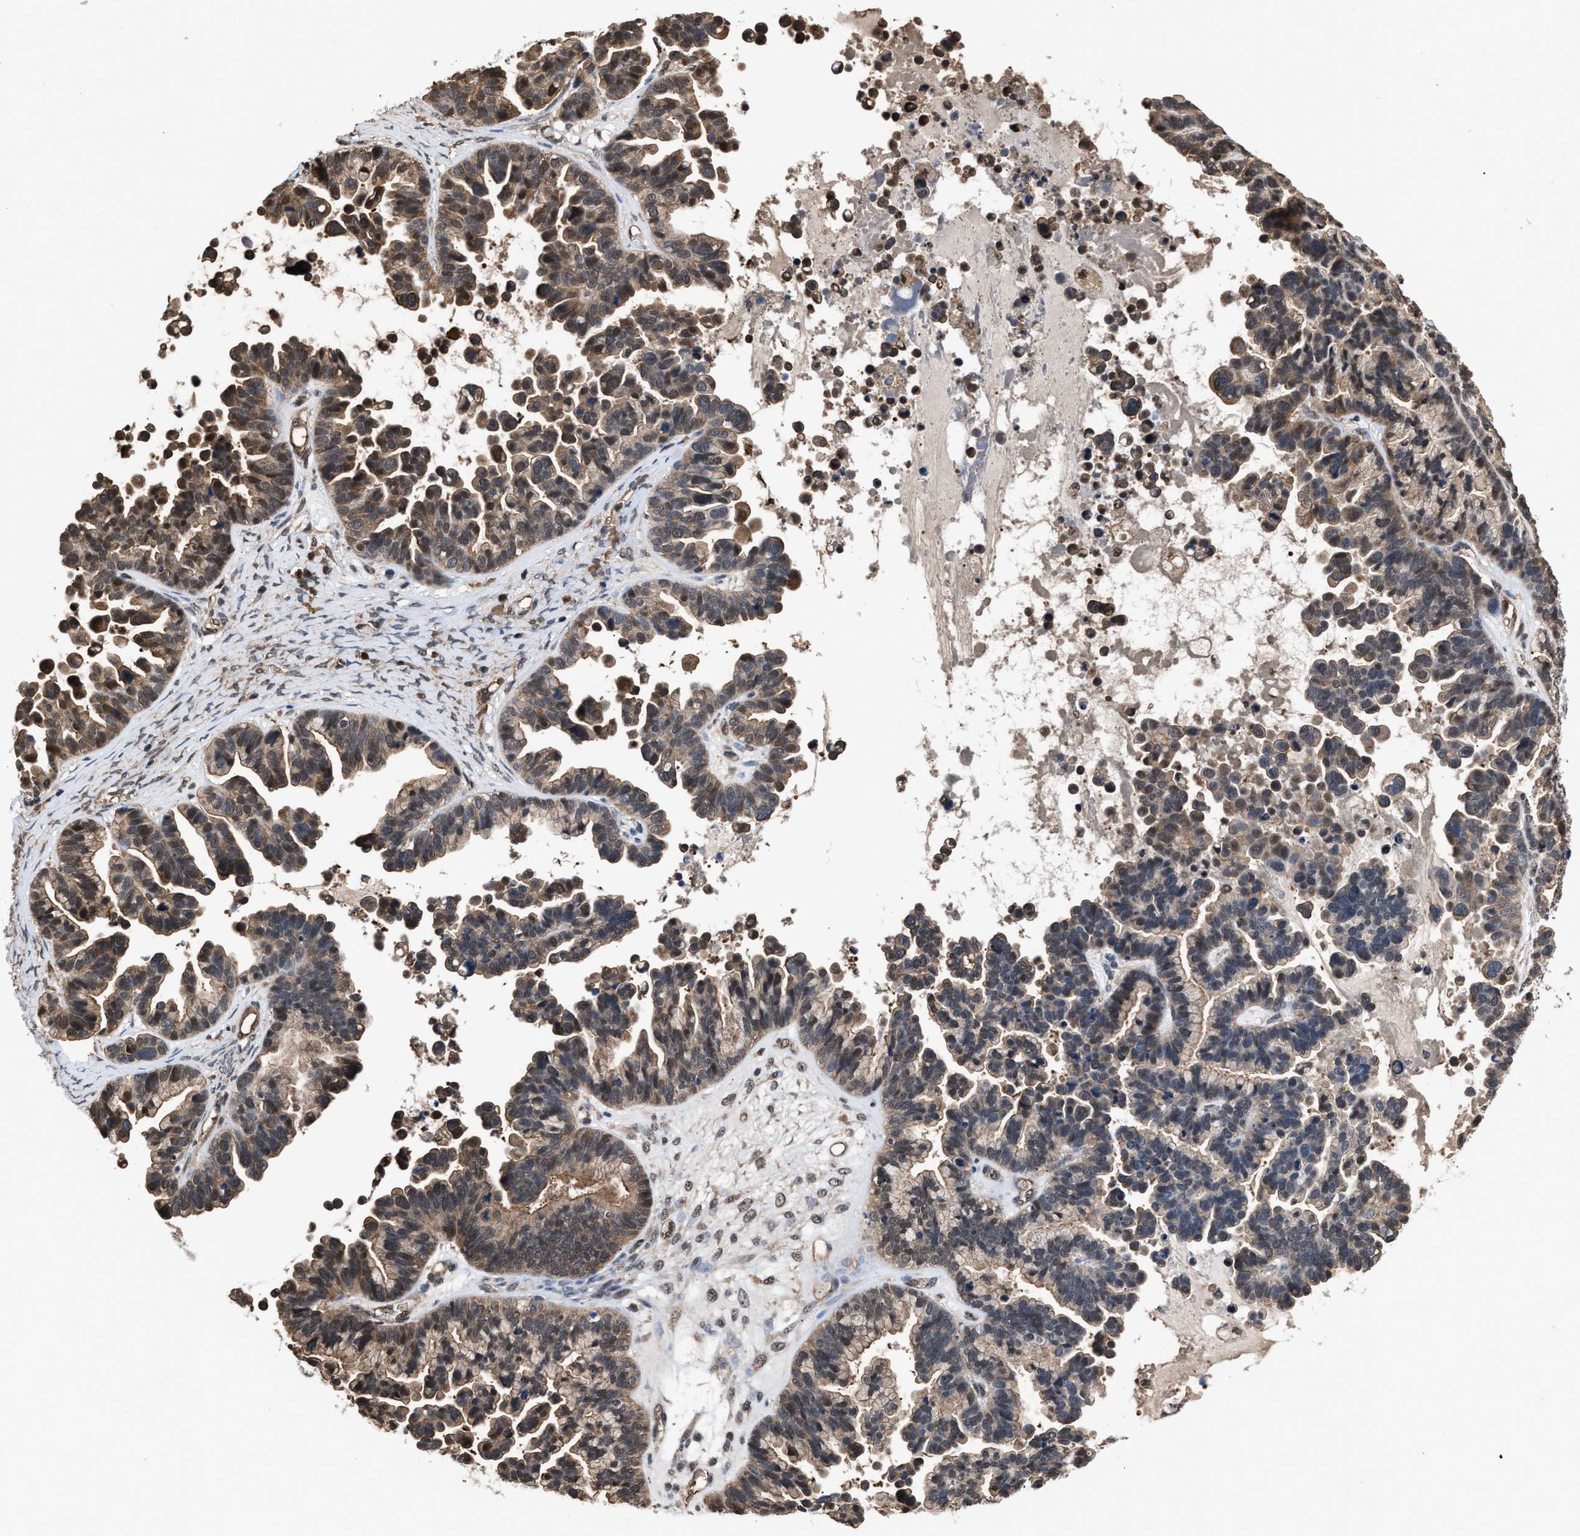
{"staining": {"intensity": "weak", "quantity": "25%-75%", "location": "cytoplasmic/membranous,nuclear"}, "tissue": "ovarian cancer", "cell_type": "Tumor cells", "image_type": "cancer", "snomed": [{"axis": "morphology", "description": "Cystadenocarcinoma, serous, NOS"}, {"axis": "topography", "description": "Ovary"}], "caption": "A high-resolution photomicrograph shows immunohistochemistry (IHC) staining of serous cystadenocarcinoma (ovarian), which demonstrates weak cytoplasmic/membranous and nuclear expression in approximately 25%-75% of tumor cells. The staining was performed using DAB (3,3'-diaminobenzidine), with brown indicating positive protein expression. Nuclei are stained blue with hematoxylin.", "gene": "SCAI", "patient": {"sex": "female", "age": 56}}